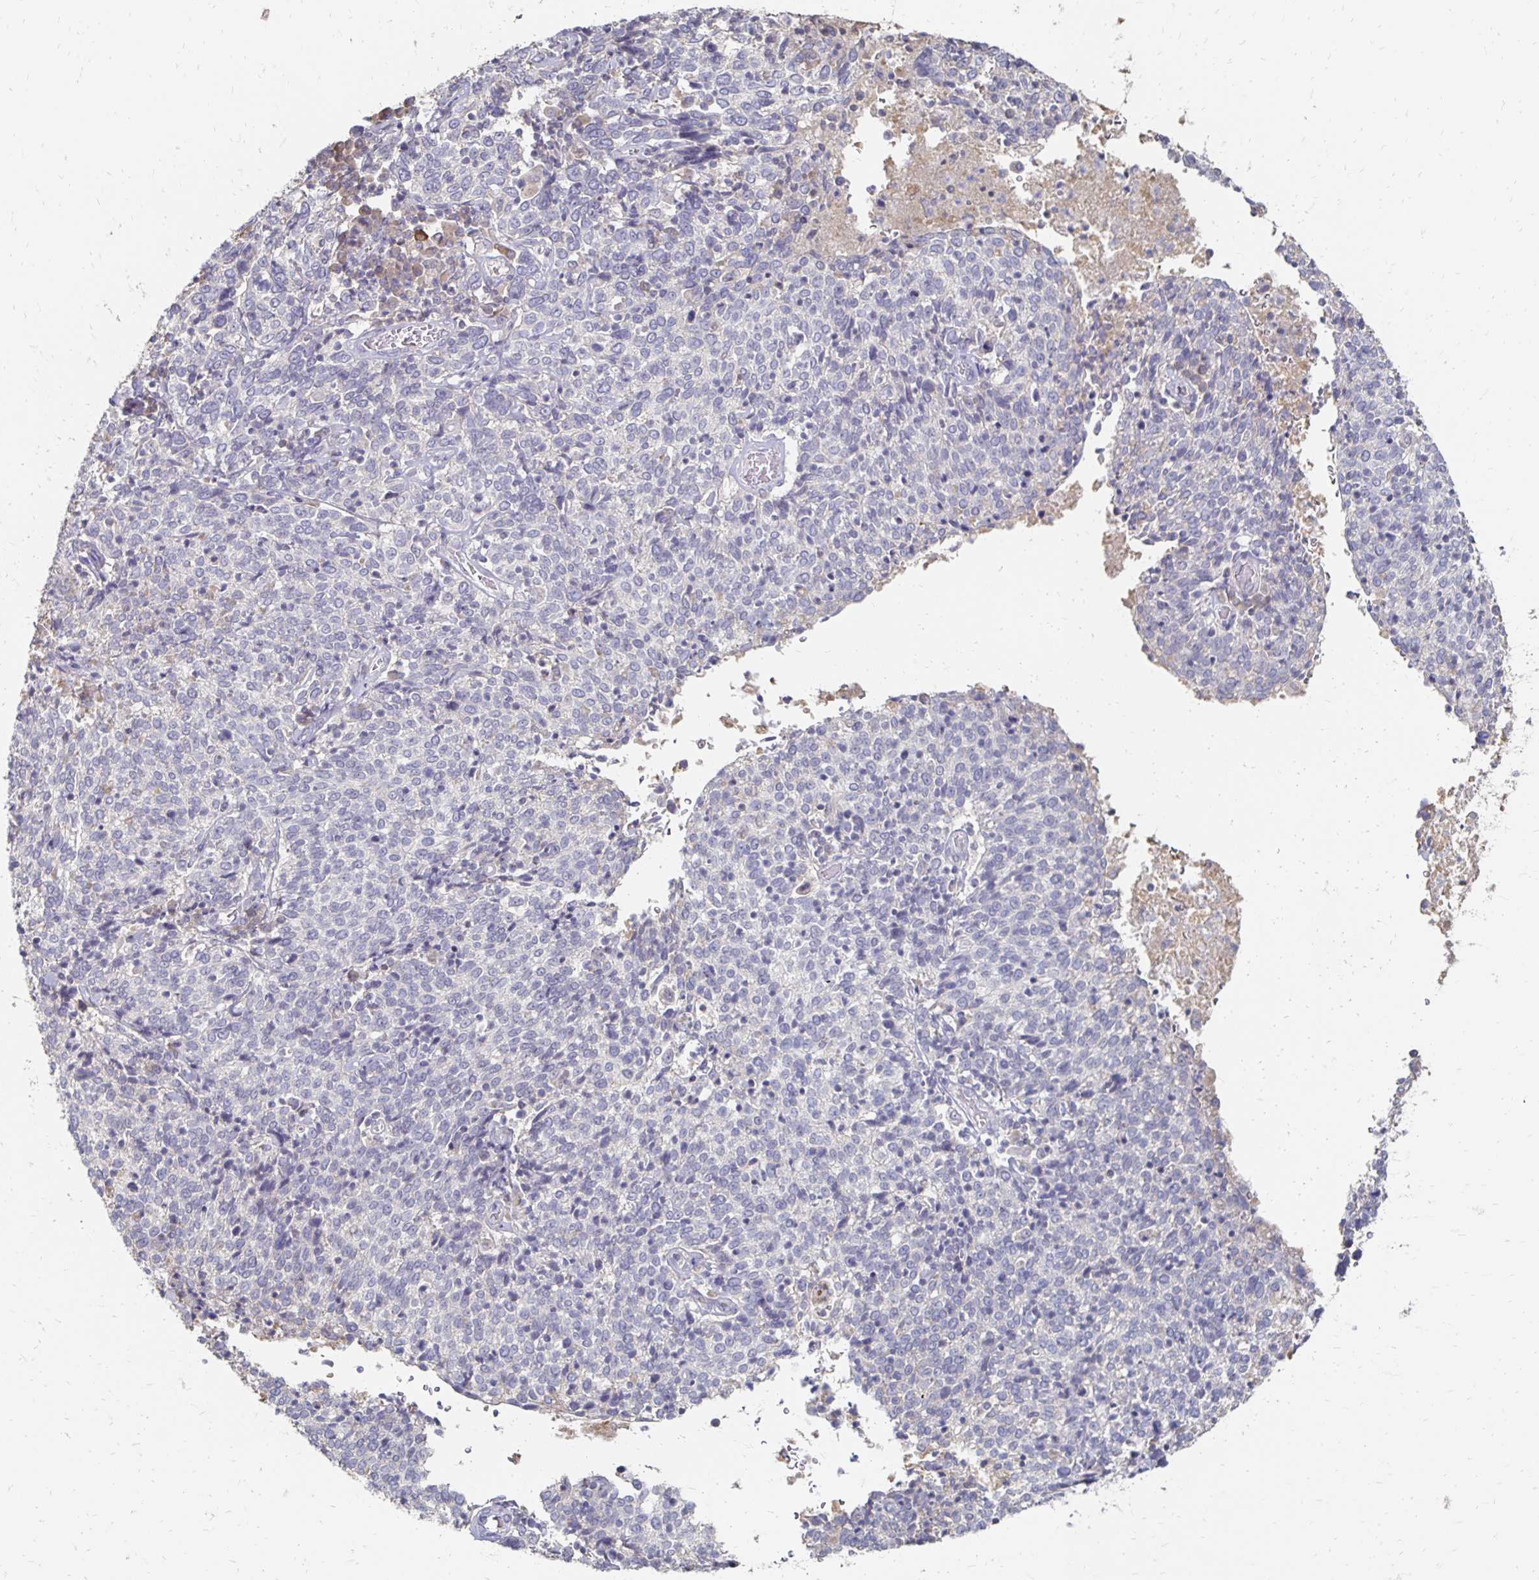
{"staining": {"intensity": "negative", "quantity": "none", "location": "none"}, "tissue": "cervical cancer", "cell_type": "Tumor cells", "image_type": "cancer", "snomed": [{"axis": "morphology", "description": "Squamous cell carcinoma, NOS"}, {"axis": "topography", "description": "Cervix"}], "caption": "An IHC photomicrograph of cervical cancer (squamous cell carcinoma) is shown. There is no staining in tumor cells of cervical cancer (squamous cell carcinoma). The staining is performed using DAB brown chromogen with nuclei counter-stained in using hematoxylin.", "gene": "ZNF727", "patient": {"sex": "female", "age": 46}}